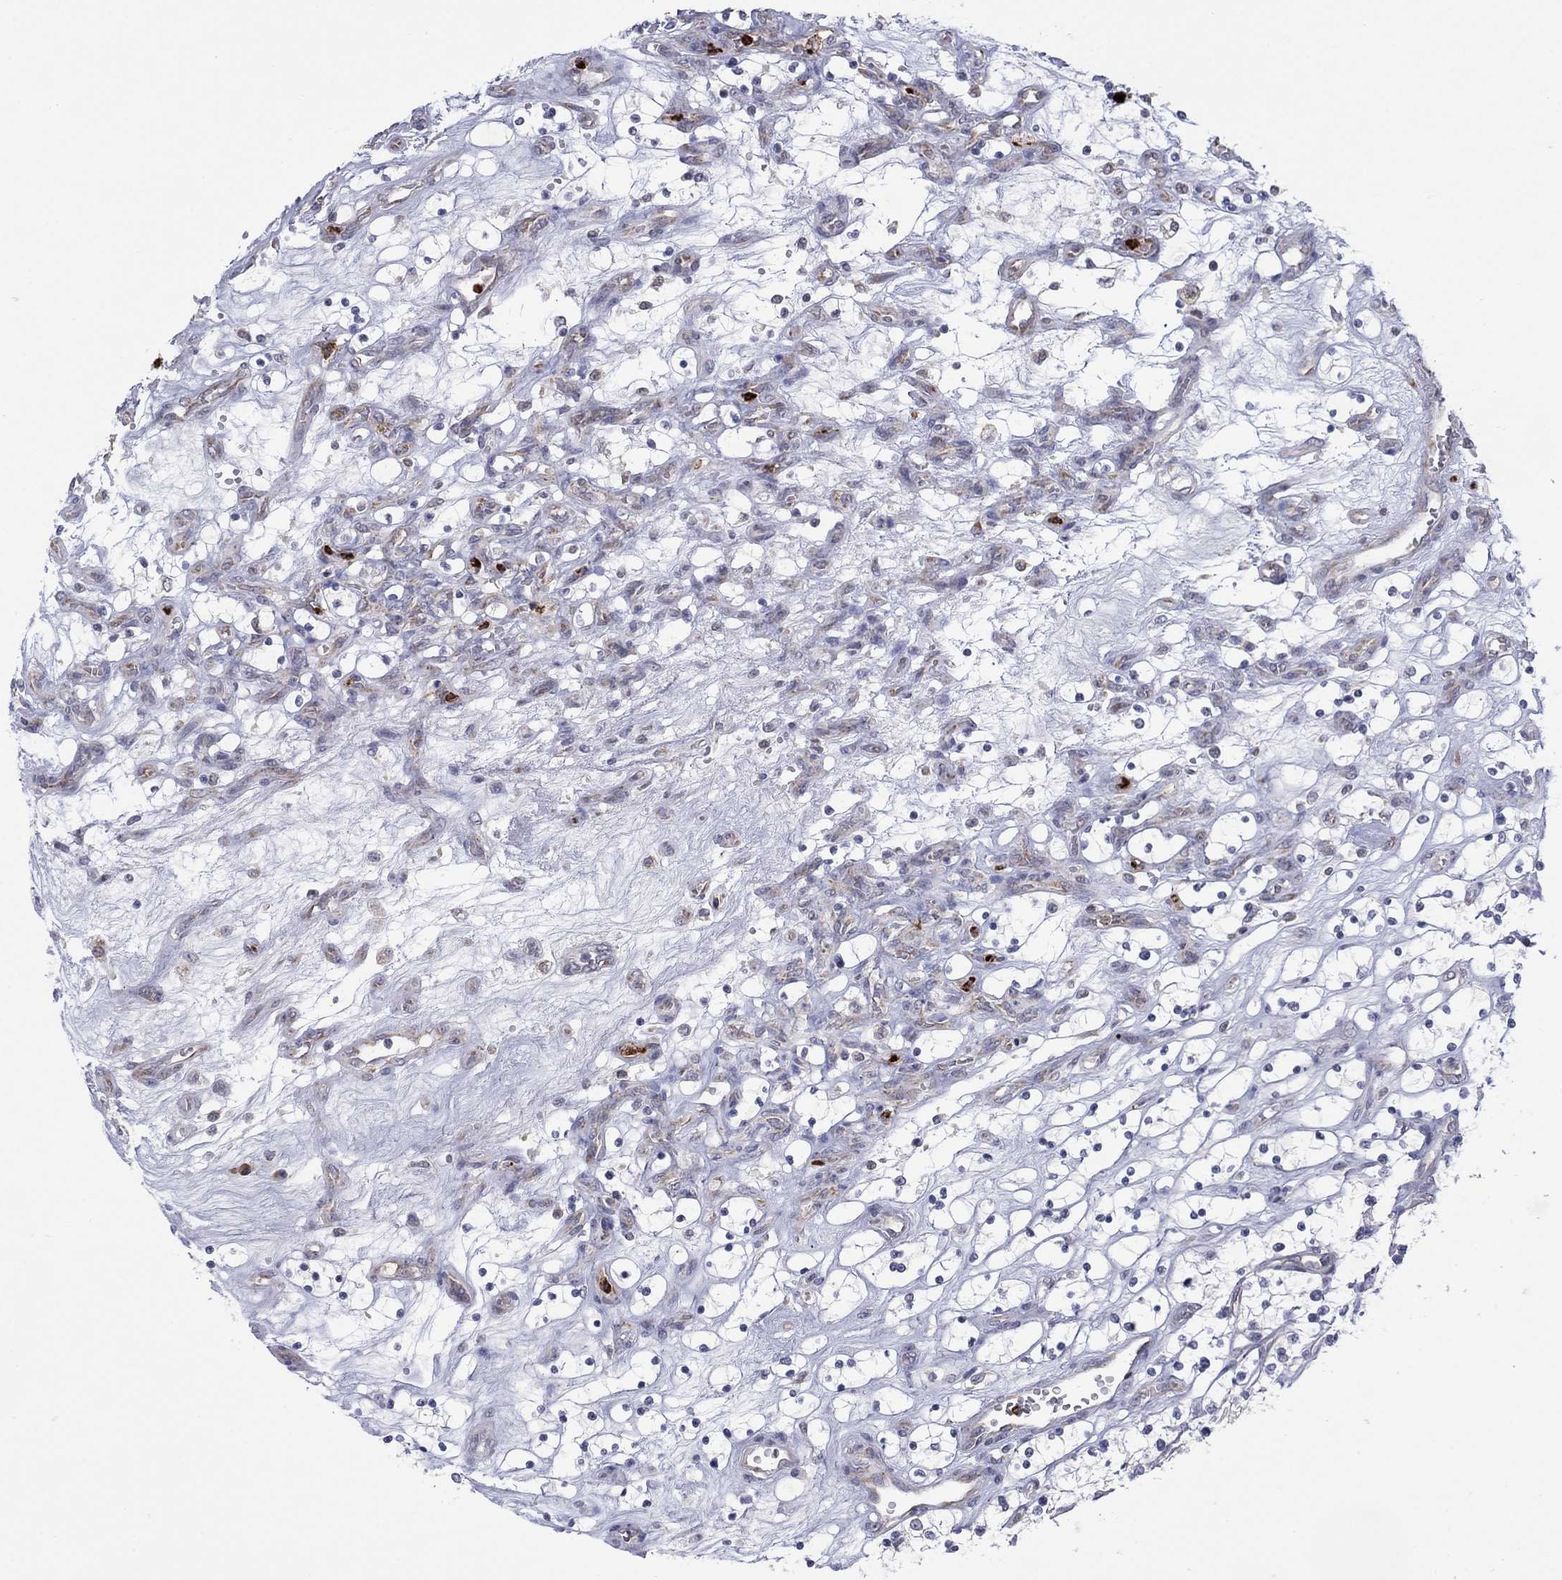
{"staining": {"intensity": "negative", "quantity": "none", "location": "none"}, "tissue": "renal cancer", "cell_type": "Tumor cells", "image_type": "cancer", "snomed": [{"axis": "morphology", "description": "Adenocarcinoma, NOS"}, {"axis": "topography", "description": "Kidney"}], "caption": "This is an immunohistochemistry (IHC) photomicrograph of human renal cancer (adenocarcinoma). There is no staining in tumor cells.", "gene": "MTRFR", "patient": {"sex": "female", "age": 69}}